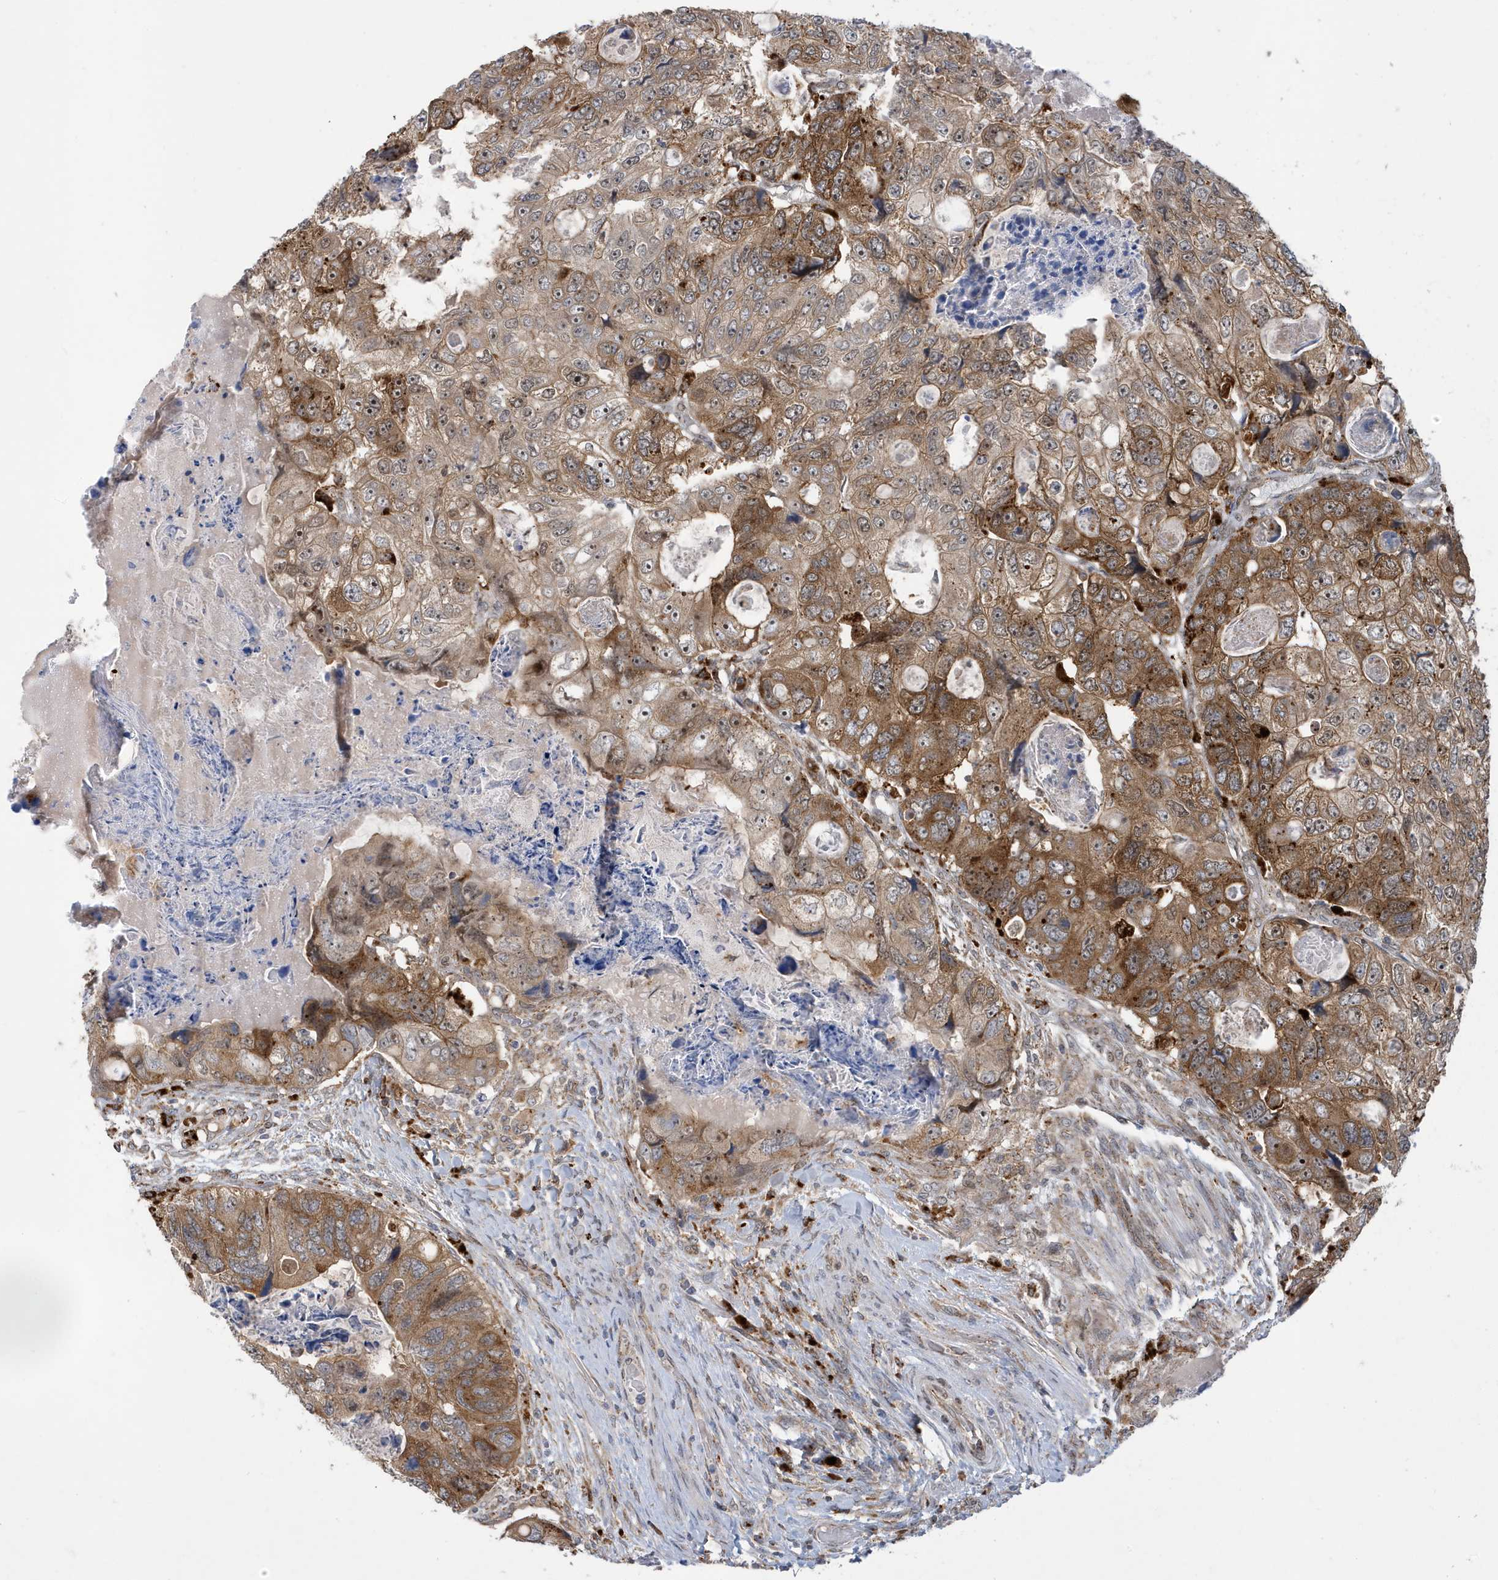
{"staining": {"intensity": "moderate", "quantity": ">75%", "location": "cytoplasmic/membranous"}, "tissue": "colorectal cancer", "cell_type": "Tumor cells", "image_type": "cancer", "snomed": [{"axis": "morphology", "description": "Adenocarcinoma, NOS"}, {"axis": "topography", "description": "Rectum"}], "caption": "Adenocarcinoma (colorectal) was stained to show a protein in brown. There is medium levels of moderate cytoplasmic/membranous expression in about >75% of tumor cells. (Brightfield microscopy of DAB IHC at high magnification).", "gene": "ZNF507", "patient": {"sex": "male", "age": 59}}